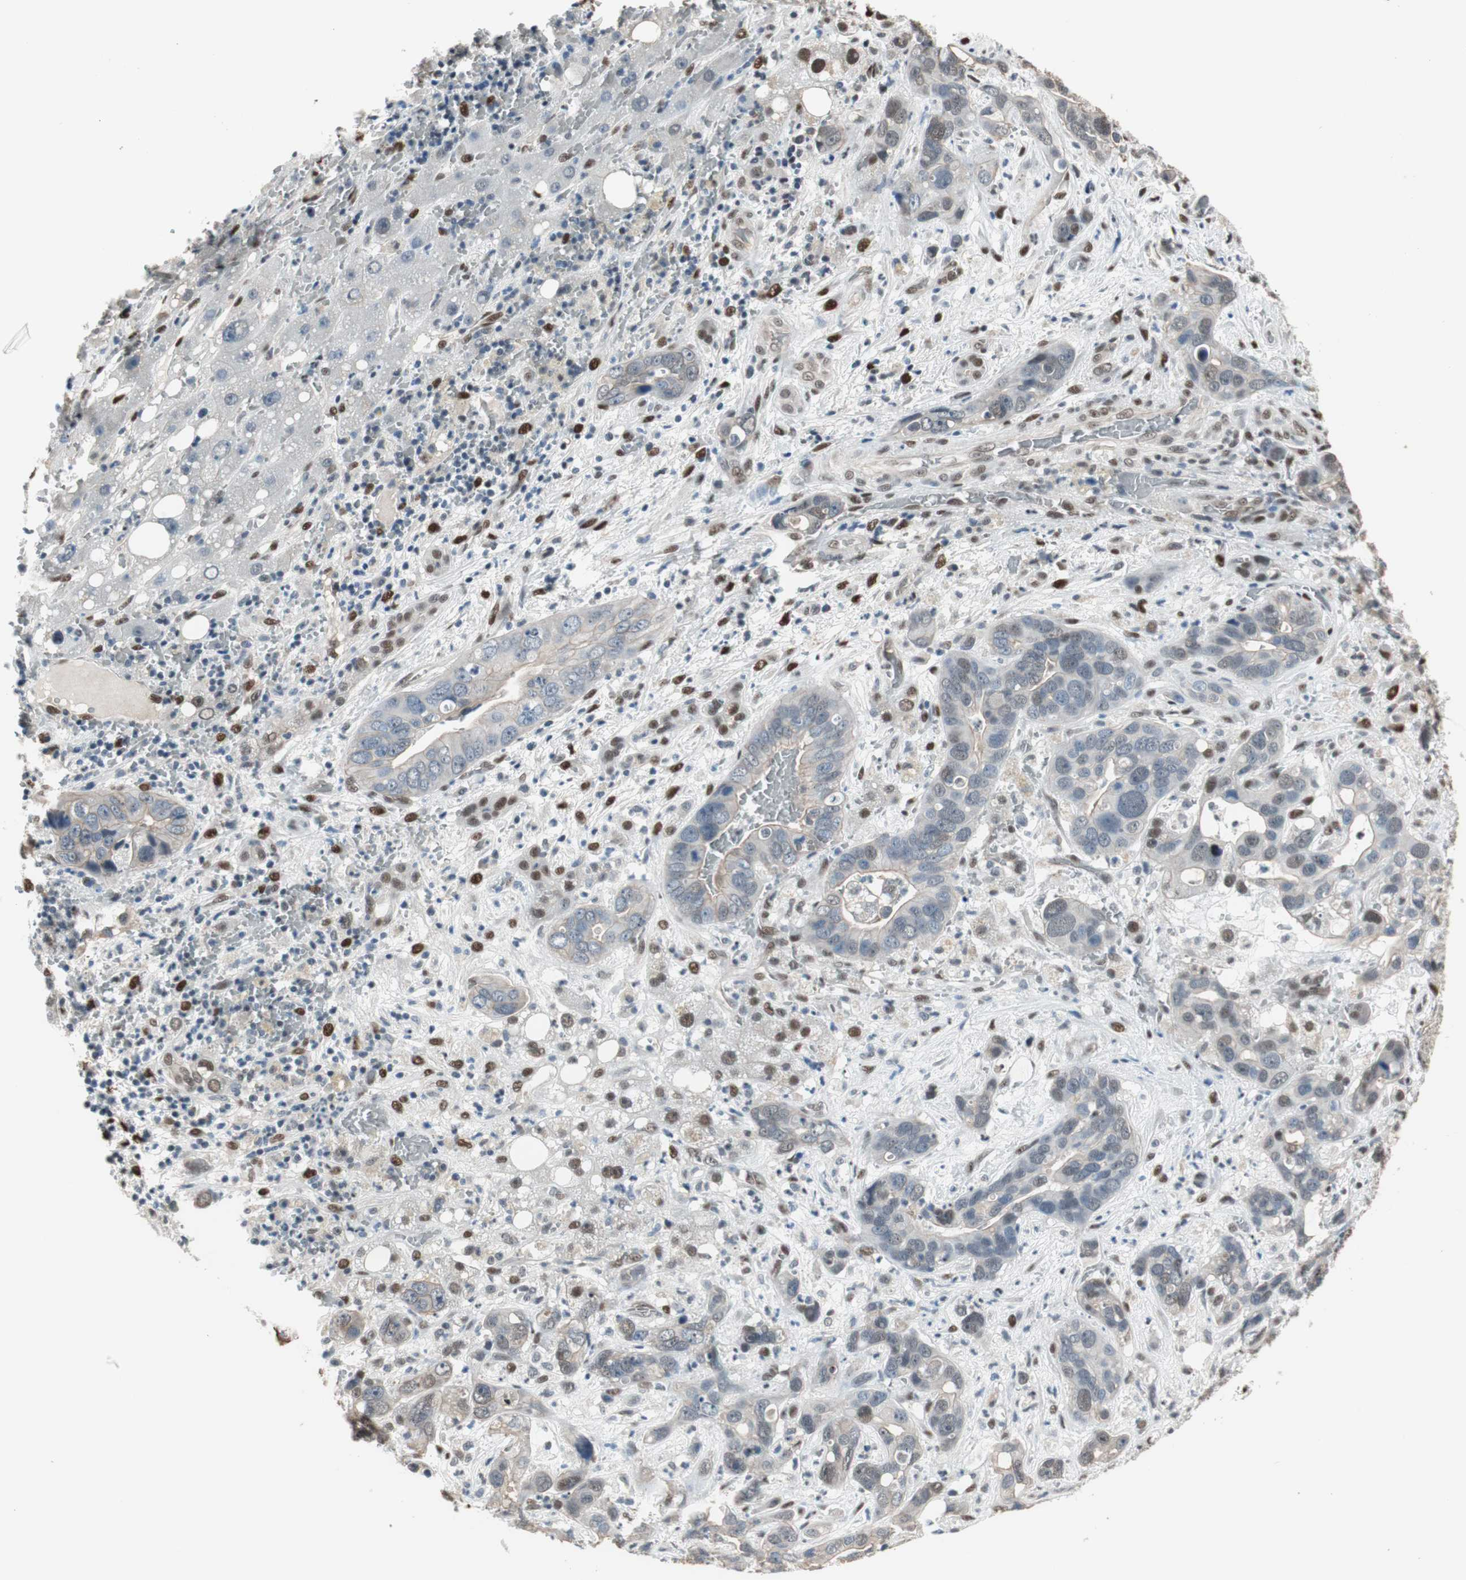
{"staining": {"intensity": "weak", "quantity": "<25%", "location": "cytoplasmic/membranous"}, "tissue": "liver cancer", "cell_type": "Tumor cells", "image_type": "cancer", "snomed": [{"axis": "morphology", "description": "Cholangiocarcinoma"}, {"axis": "topography", "description": "Liver"}], "caption": "Tumor cells are negative for brown protein staining in liver cholangiocarcinoma.", "gene": "PML", "patient": {"sex": "female", "age": 65}}